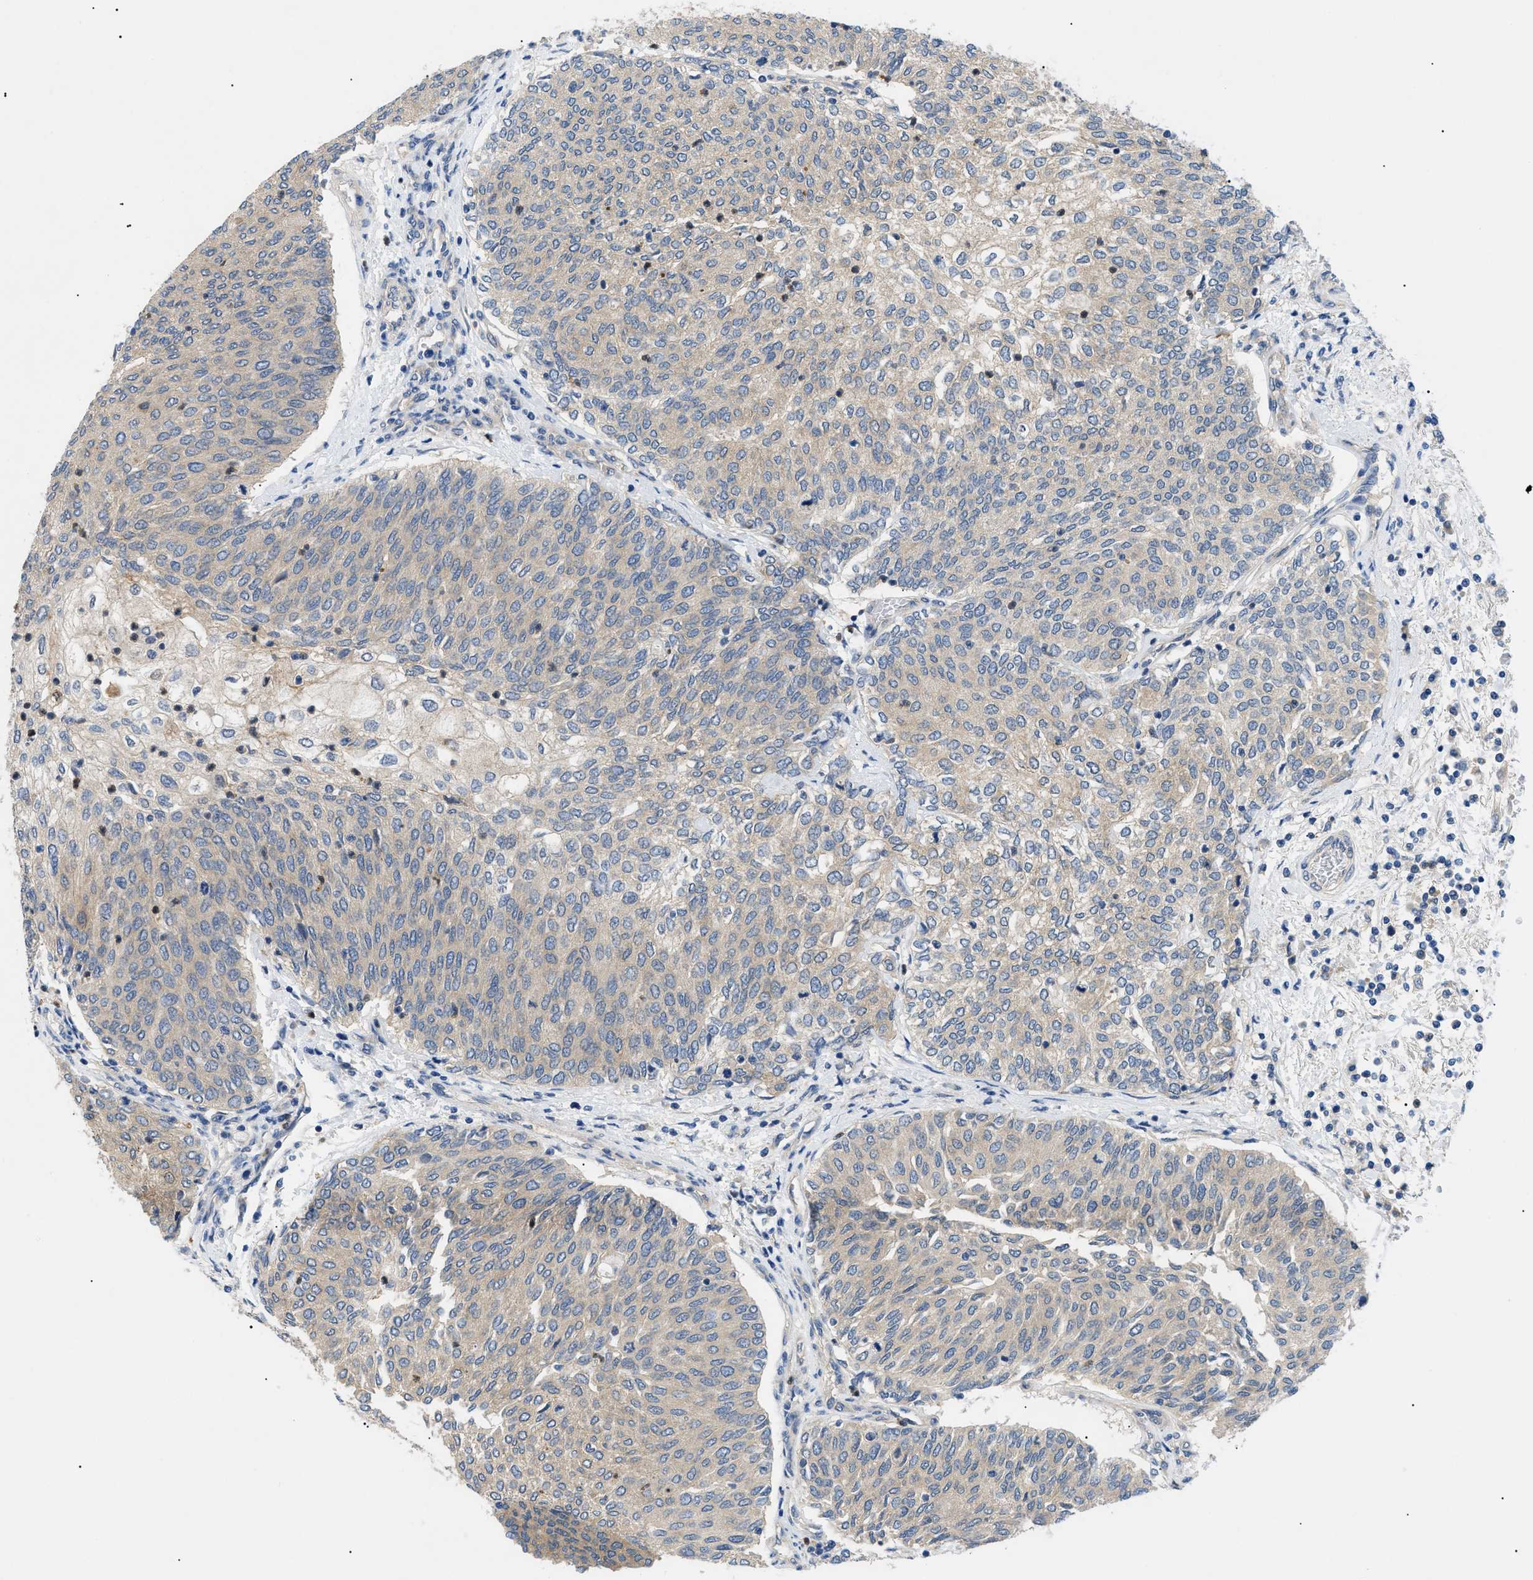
{"staining": {"intensity": "weak", "quantity": ">75%", "location": "cytoplasmic/membranous"}, "tissue": "urothelial cancer", "cell_type": "Tumor cells", "image_type": "cancer", "snomed": [{"axis": "morphology", "description": "Urothelial carcinoma, Low grade"}, {"axis": "topography", "description": "Urinary bladder"}], "caption": "This is an image of immunohistochemistry (IHC) staining of low-grade urothelial carcinoma, which shows weak positivity in the cytoplasmic/membranous of tumor cells.", "gene": "RIPK1", "patient": {"sex": "female", "age": 79}}